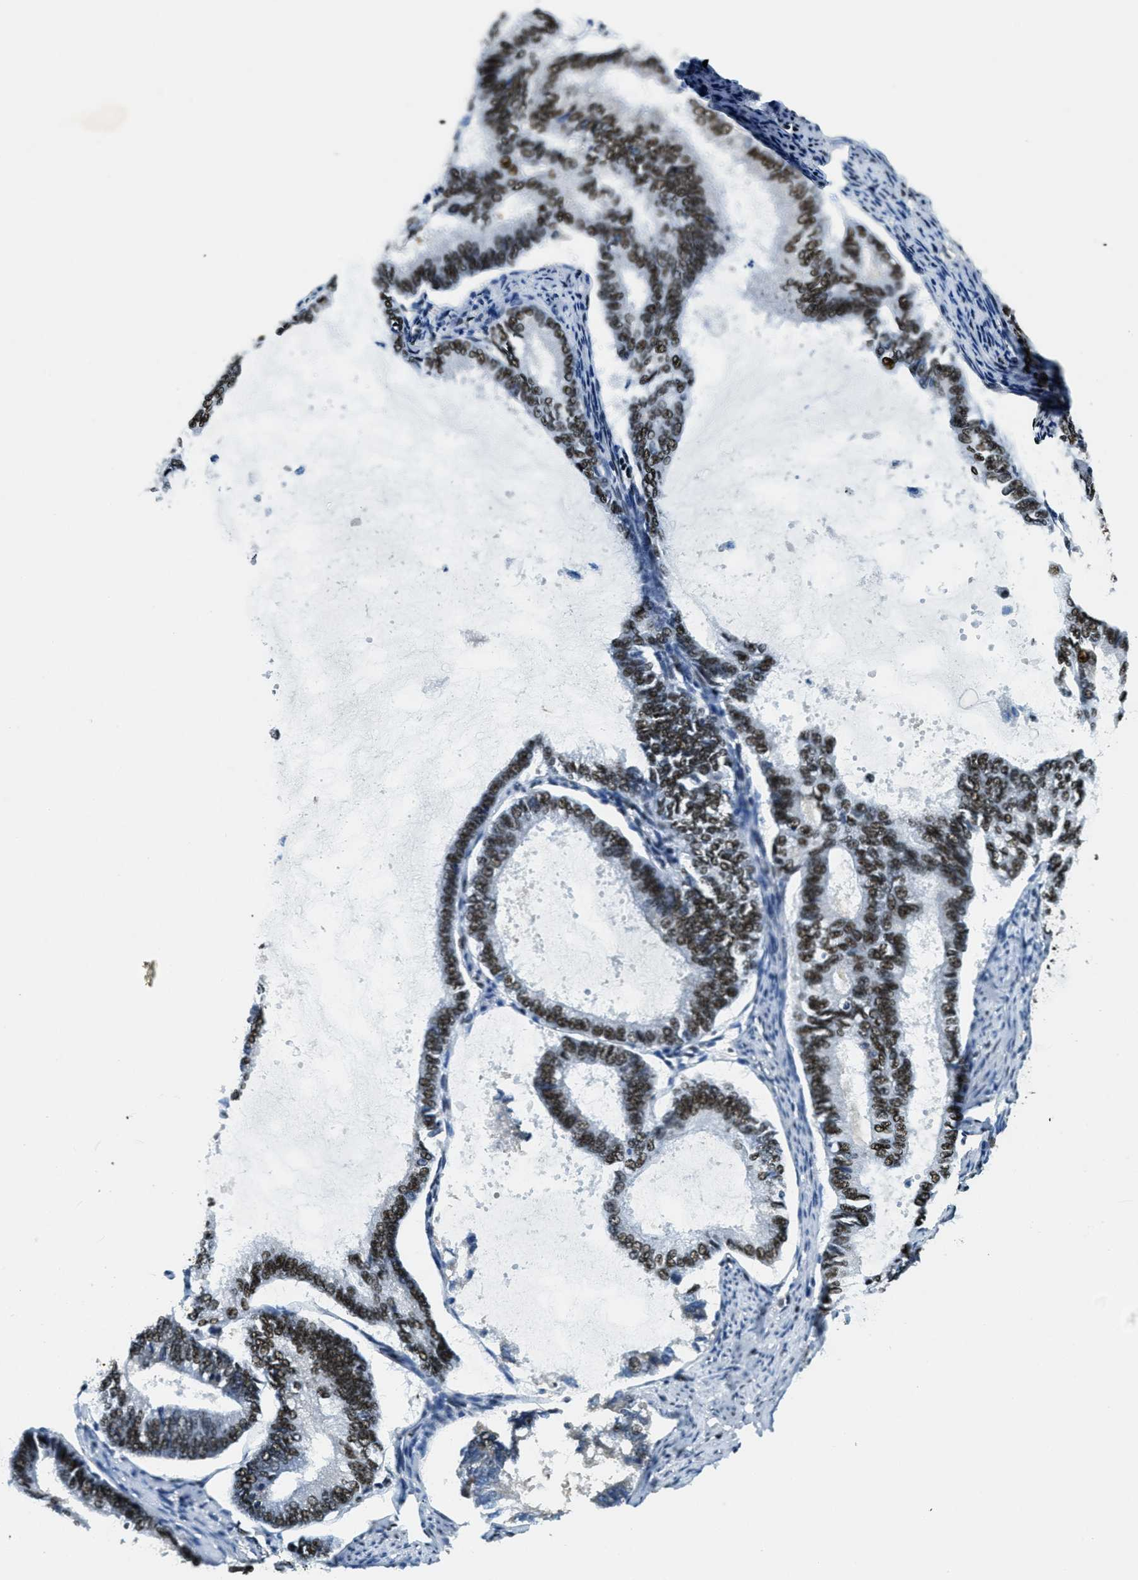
{"staining": {"intensity": "strong", "quantity": ">75%", "location": "nuclear"}, "tissue": "endometrial cancer", "cell_type": "Tumor cells", "image_type": "cancer", "snomed": [{"axis": "morphology", "description": "Adenocarcinoma, NOS"}, {"axis": "topography", "description": "Endometrium"}], "caption": "Human adenocarcinoma (endometrial) stained with a brown dye reveals strong nuclear positive staining in about >75% of tumor cells.", "gene": "SSB", "patient": {"sex": "female", "age": 86}}